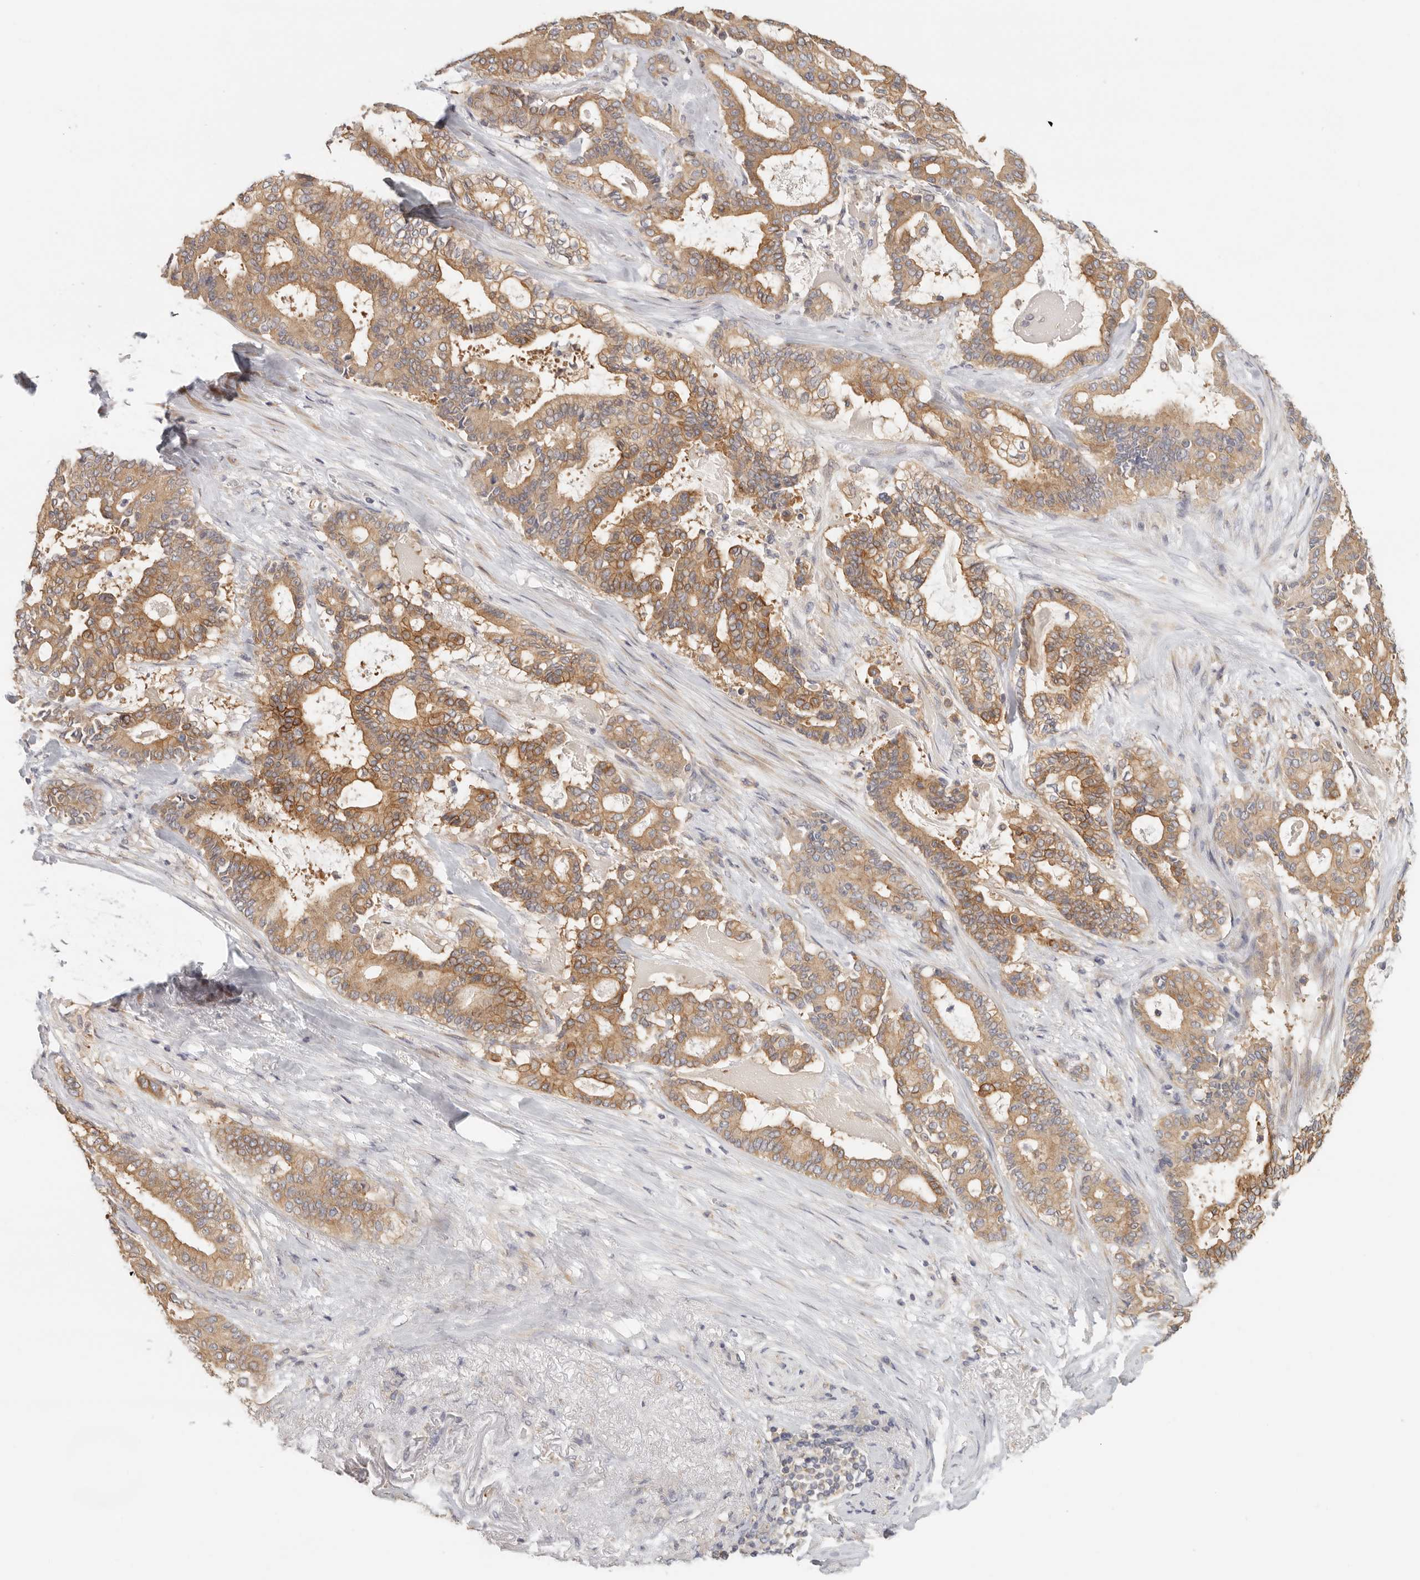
{"staining": {"intensity": "moderate", "quantity": ">75%", "location": "cytoplasmic/membranous"}, "tissue": "pancreatic cancer", "cell_type": "Tumor cells", "image_type": "cancer", "snomed": [{"axis": "morphology", "description": "Adenocarcinoma, NOS"}, {"axis": "topography", "description": "Pancreas"}], "caption": "DAB (3,3'-diaminobenzidine) immunohistochemical staining of human pancreatic cancer reveals moderate cytoplasmic/membranous protein expression in about >75% of tumor cells.", "gene": "ANXA9", "patient": {"sex": "male", "age": 63}}